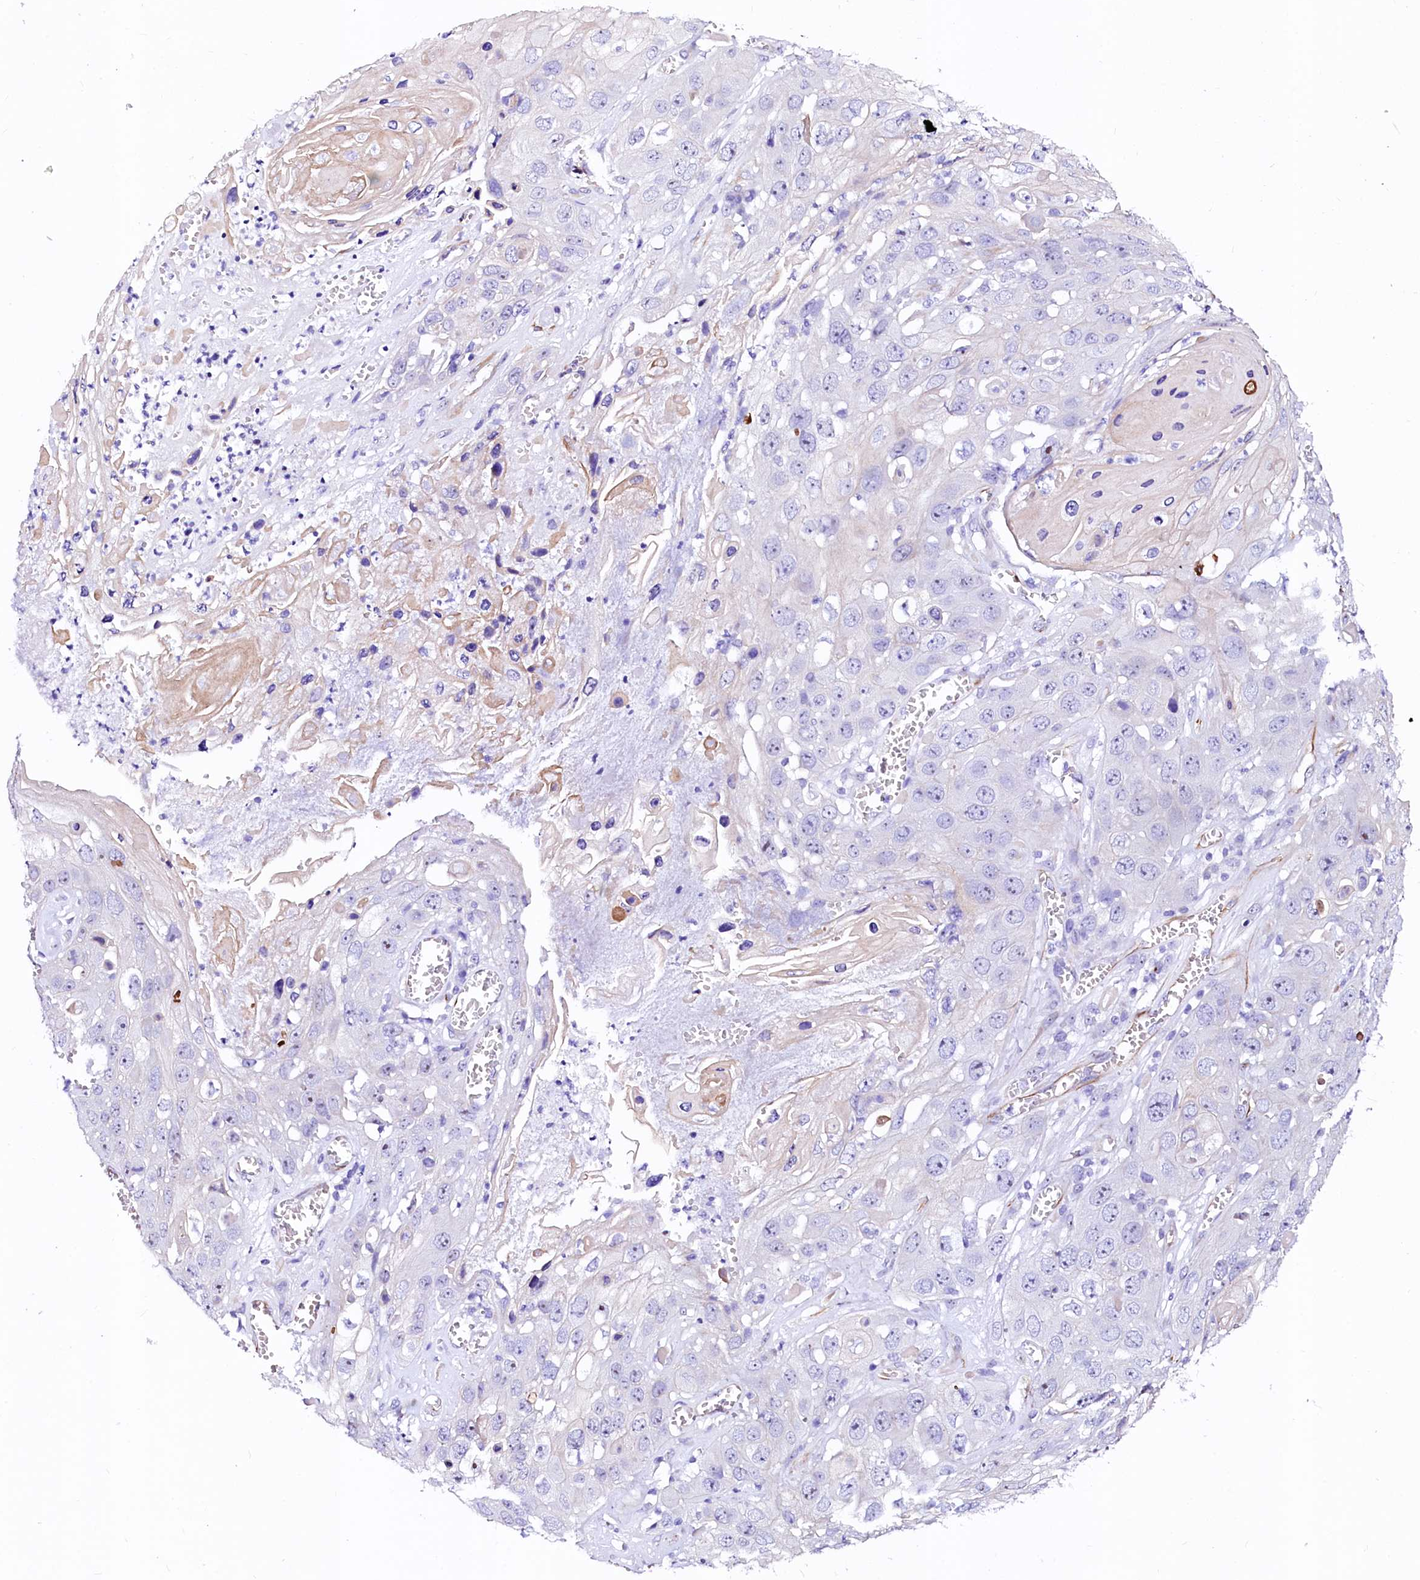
{"staining": {"intensity": "negative", "quantity": "none", "location": "none"}, "tissue": "skin cancer", "cell_type": "Tumor cells", "image_type": "cancer", "snomed": [{"axis": "morphology", "description": "Squamous cell carcinoma, NOS"}, {"axis": "topography", "description": "Skin"}], "caption": "An IHC photomicrograph of squamous cell carcinoma (skin) is shown. There is no staining in tumor cells of squamous cell carcinoma (skin). (DAB (3,3'-diaminobenzidine) IHC, high magnification).", "gene": "SFR1", "patient": {"sex": "male", "age": 55}}